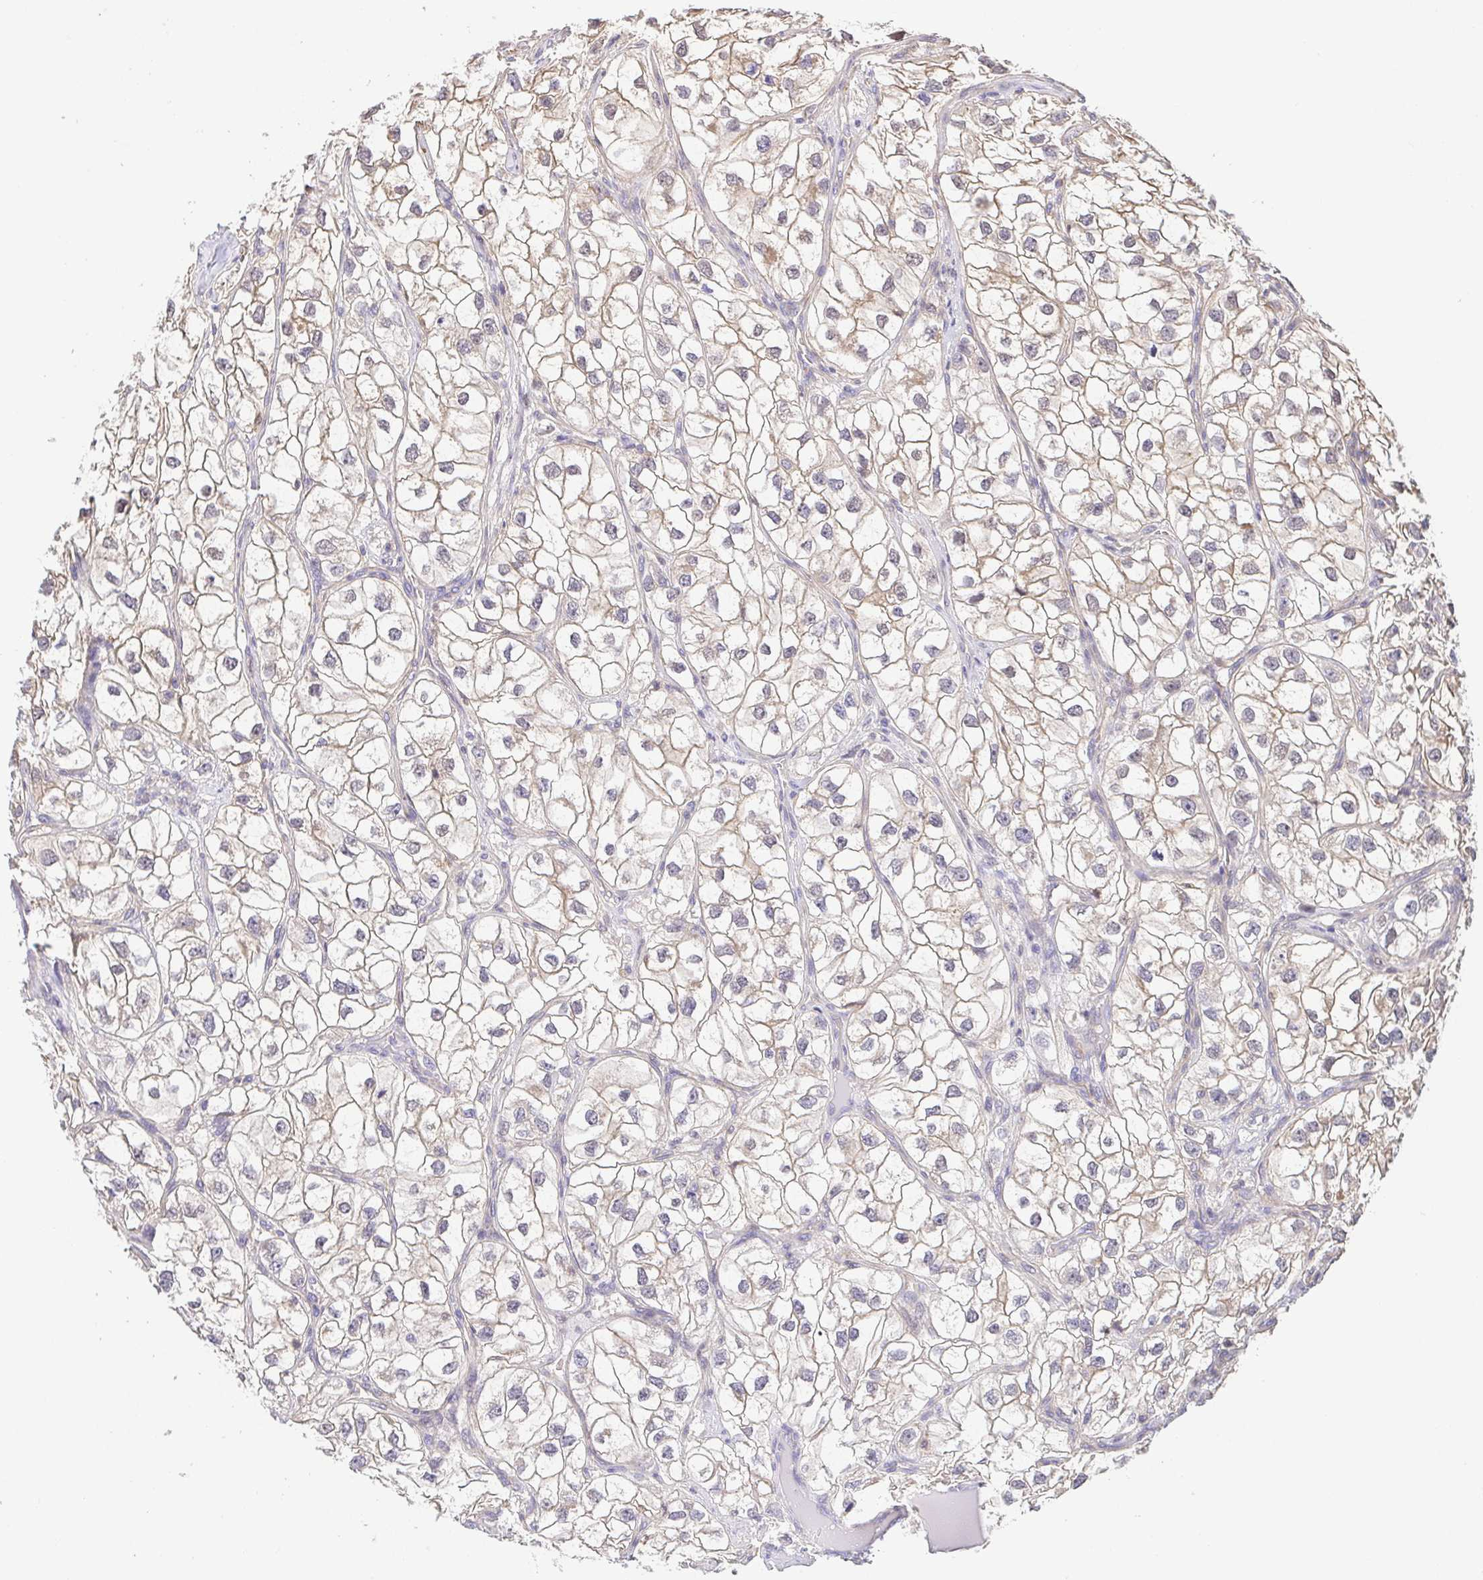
{"staining": {"intensity": "negative", "quantity": "none", "location": "none"}, "tissue": "renal cancer", "cell_type": "Tumor cells", "image_type": "cancer", "snomed": [{"axis": "morphology", "description": "Adenocarcinoma, NOS"}, {"axis": "topography", "description": "Kidney"}], "caption": "This micrograph is of renal cancer (adenocarcinoma) stained with immunohistochemistry (IHC) to label a protein in brown with the nuclei are counter-stained blue. There is no staining in tumor cells.", "gene": "PREPL", "patient": {"sex": "male", "age": 59}}